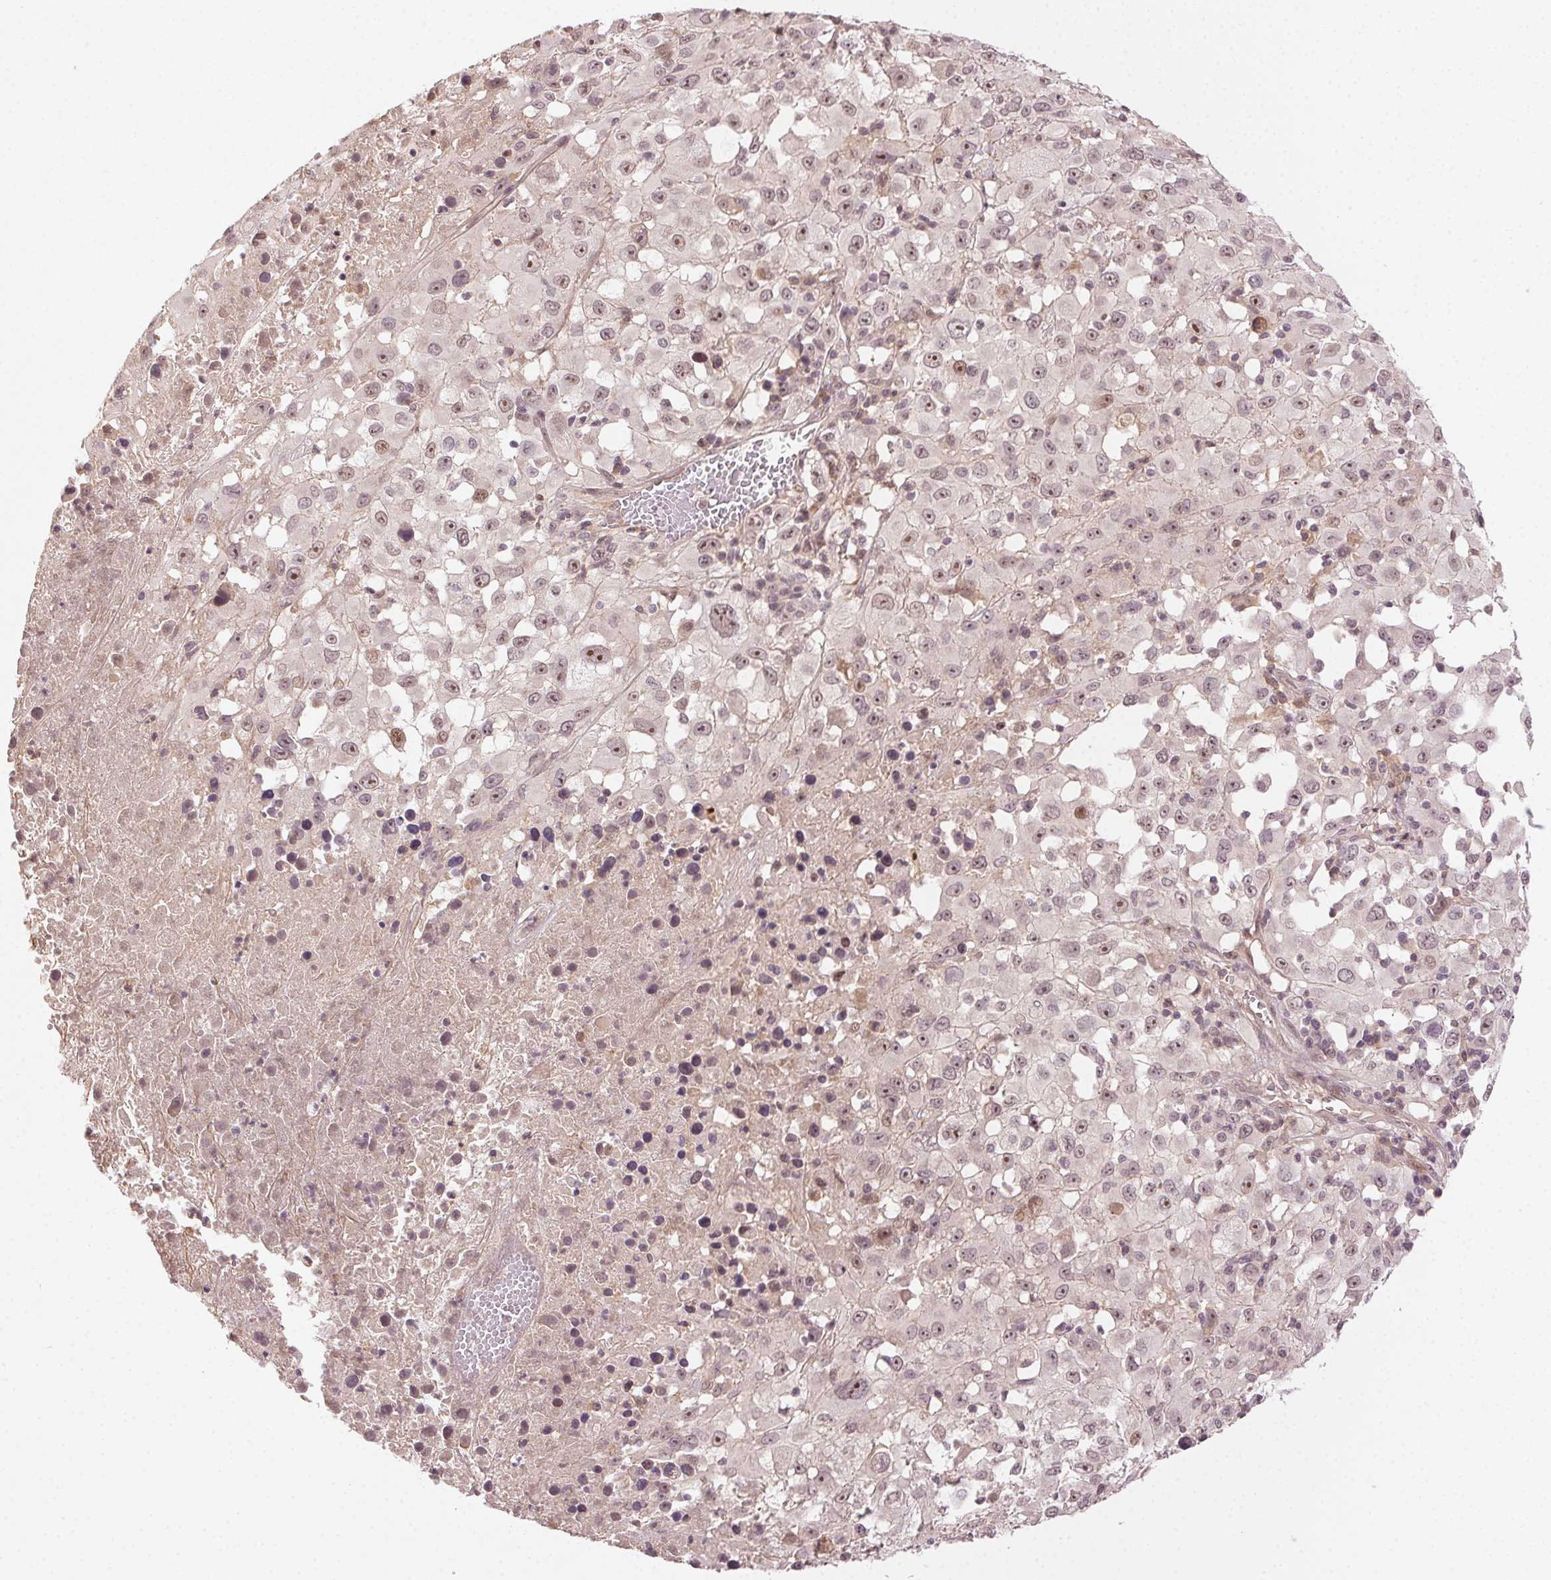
{"staining": {"intensity": "weak", "quantity": "<25%", "location": "nuclear"}, "tissue": "melanoma", "cell_type": "Tumor cells", "image_type": "cancer", "snomed": [{"axis": "morphology", "description": "Malignant melanoma, Metastatic site"}, {"axis": "topography", "description": "Soft tissue"}], "caption": "High power microscopy histopathology image of an immunohistochemistry histopathology image of malignant melanoma (metastatic site), revealing no significant staining in tumor cells.", "gene": "TUB", "patient": {"sex": "male", "age": 50}}